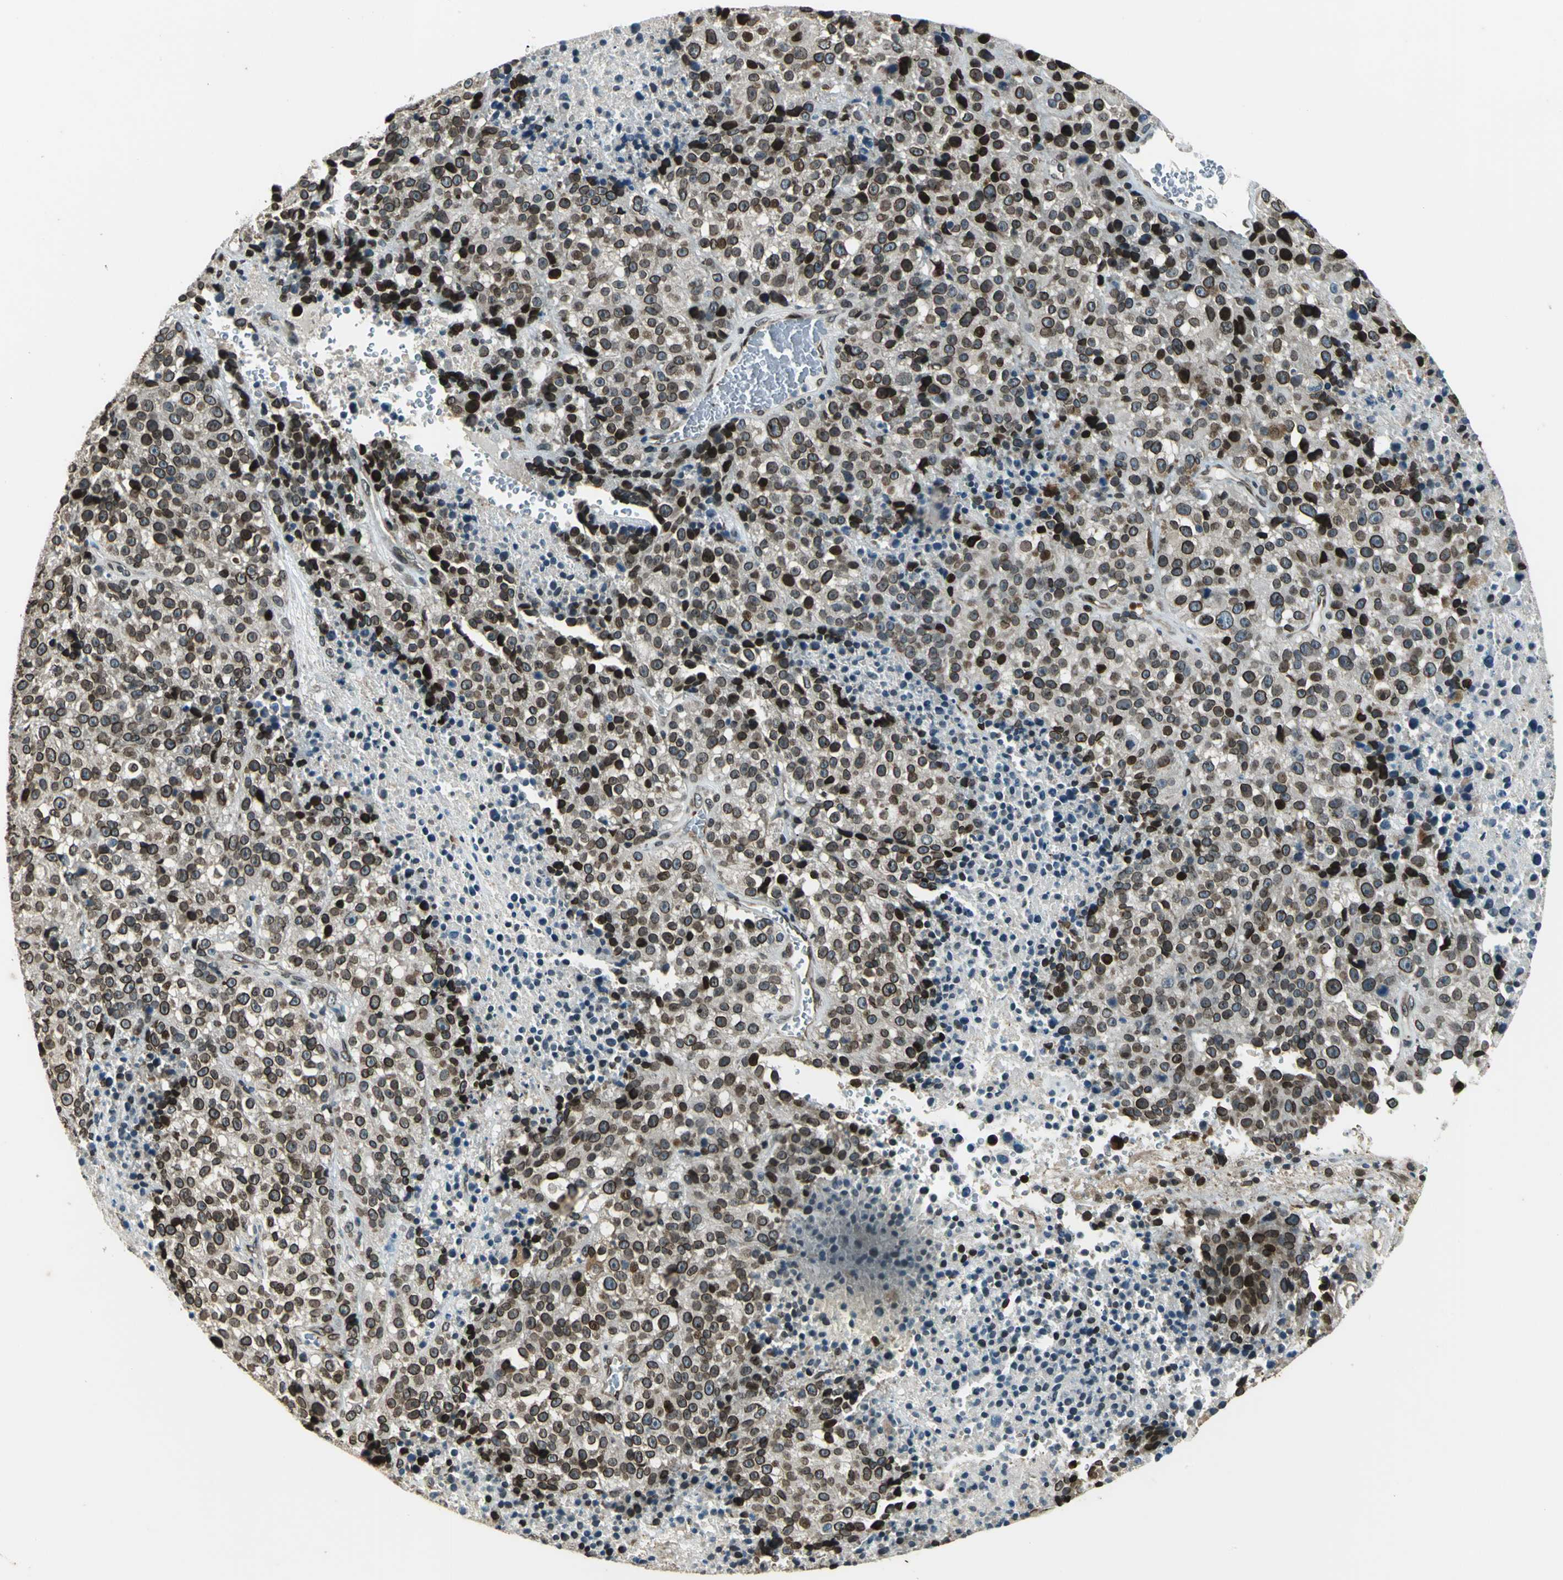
{"staining": {"intensity": "strong", "quantity": ">75%", "location": "cytoplasmic/membranous,nuclear"}, "tissue": "melanoma", "cell_type": "Tumor cells", "image_type": "cancer", "snomed": [{"axis": "morphology", "description": "Malignant melanoma, Metastatic site"}, {"axis": "topography", "description": "Cerebral cortex"}], "caption": "Protein analysis of malignant melanoma (metastatic site) tissue exhibits strong cytoplasmic/membranous and nuclear positivity in approximately >75% of tumor cells. (IHC, brightfield microscopy, high magnification).", "gene": "BRIP1", "patient": {"sex": "female", "age": 52}}